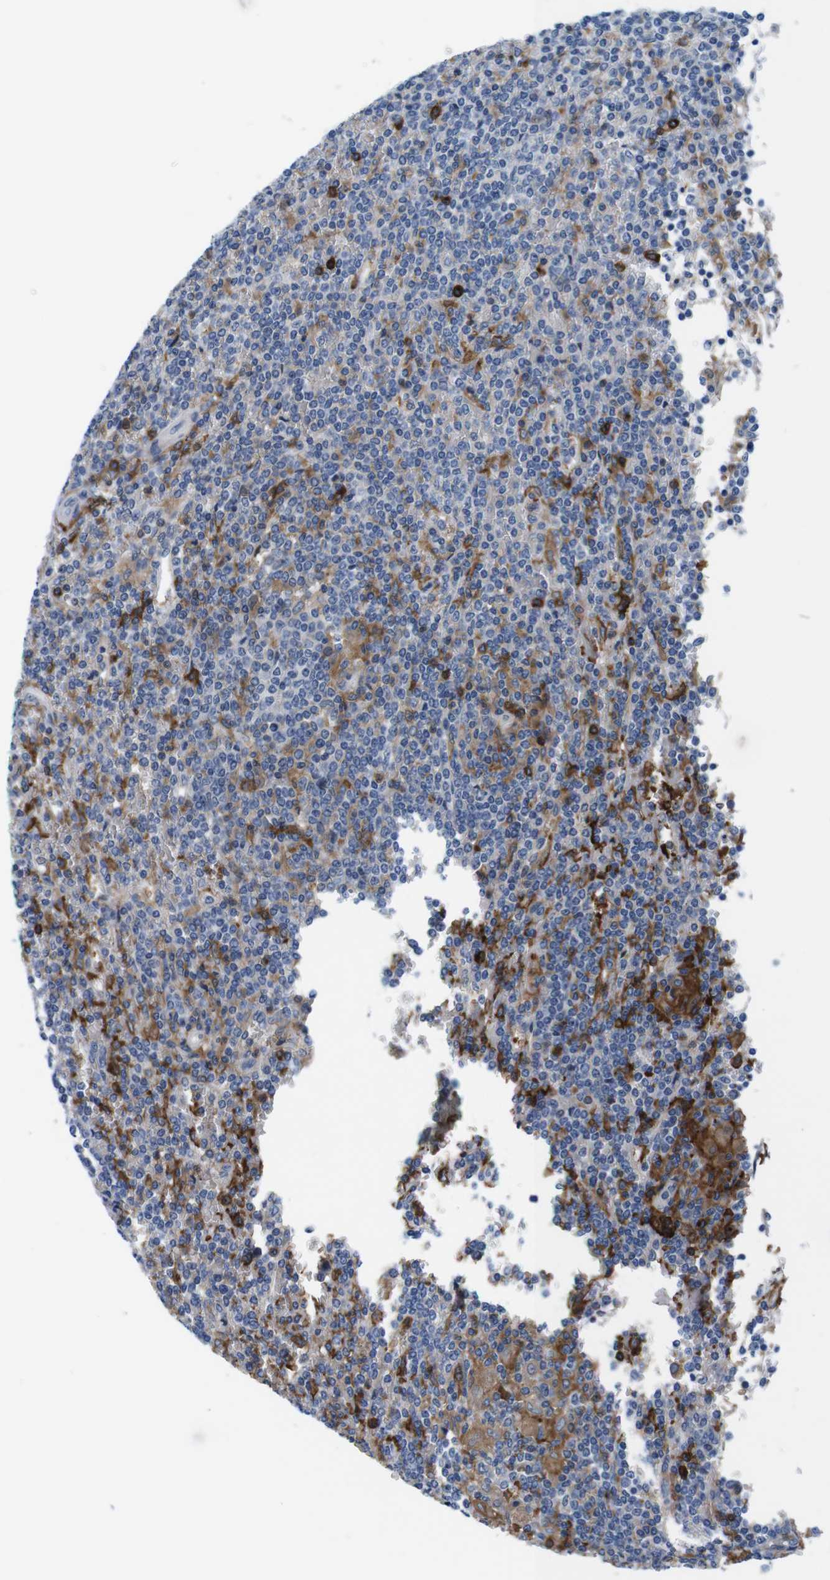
{"staining": {"intensity": "strong", "quantity": "<25%", "location": "cytoplasmic/membranous"}, "tissue": "lymphoma", "cell_type": "Tumor cells", "image_type": "cancer", "snomed": [{"axis": "morphology", "description": "Malignant lymphoma, non-Hodgkin's type, Low grade"}, {"axis": "topography", "description": "Spleen"}], "caption": "Tumor cells exhibit medium levels of strong cytoplasmic/membranous staining in about <25% of cells in low-grade malignant lymphoma, non-Hodgkin's type.", "gene": "CD300C", "patient": {"sex": "female", "age": 19}}